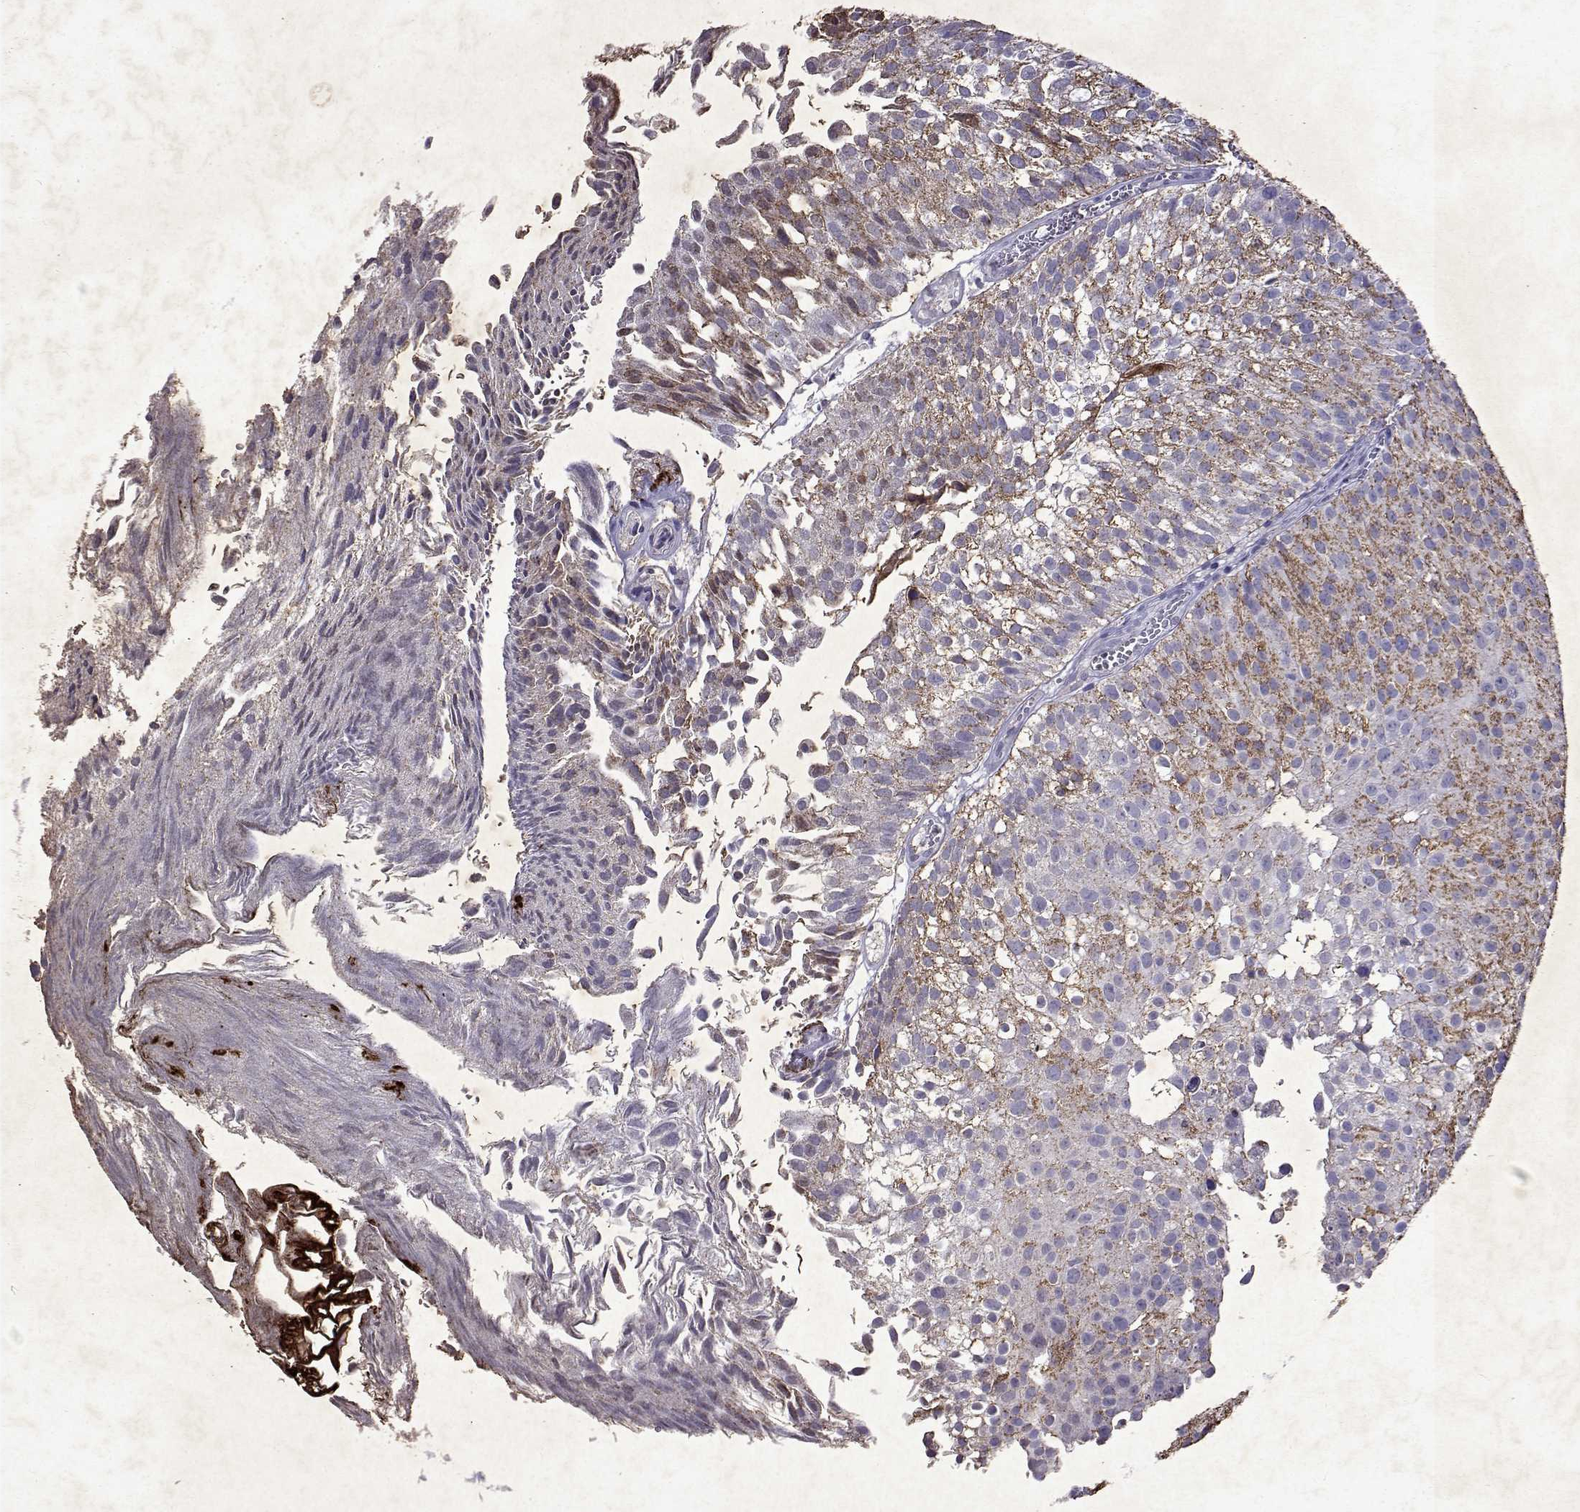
{"staining": {"intensity": "moderate", "quantity": "25%-75%", "location": "cytoplasmic/membranous"}, "tissue": "urothelial cancer", "cell_type": "Tumor cells", "image_type": "cancer", "snomed": [{"axis": "morphology", "description": "Urothelial carcinoma, Low grade"}, {"axis": "topography", "description": "Urinary bladder"}], "caption": "Immunohistochemistry staining of low-grade urothelial carcinoma, which demonstrates medium levels of moderate cytoplasmic/membranous staining in about 25%-75% of tumor cells indicating moderate cytoplasmic/membranous protein staining. The staining was performed using DAB (3,3'-diaminobenzidine) (brown) for protein detection and nuclei were counterstained in hematoxylin (blue).", "gene": "DUSP28", "patient": {"sex": "male", "age": 70}}